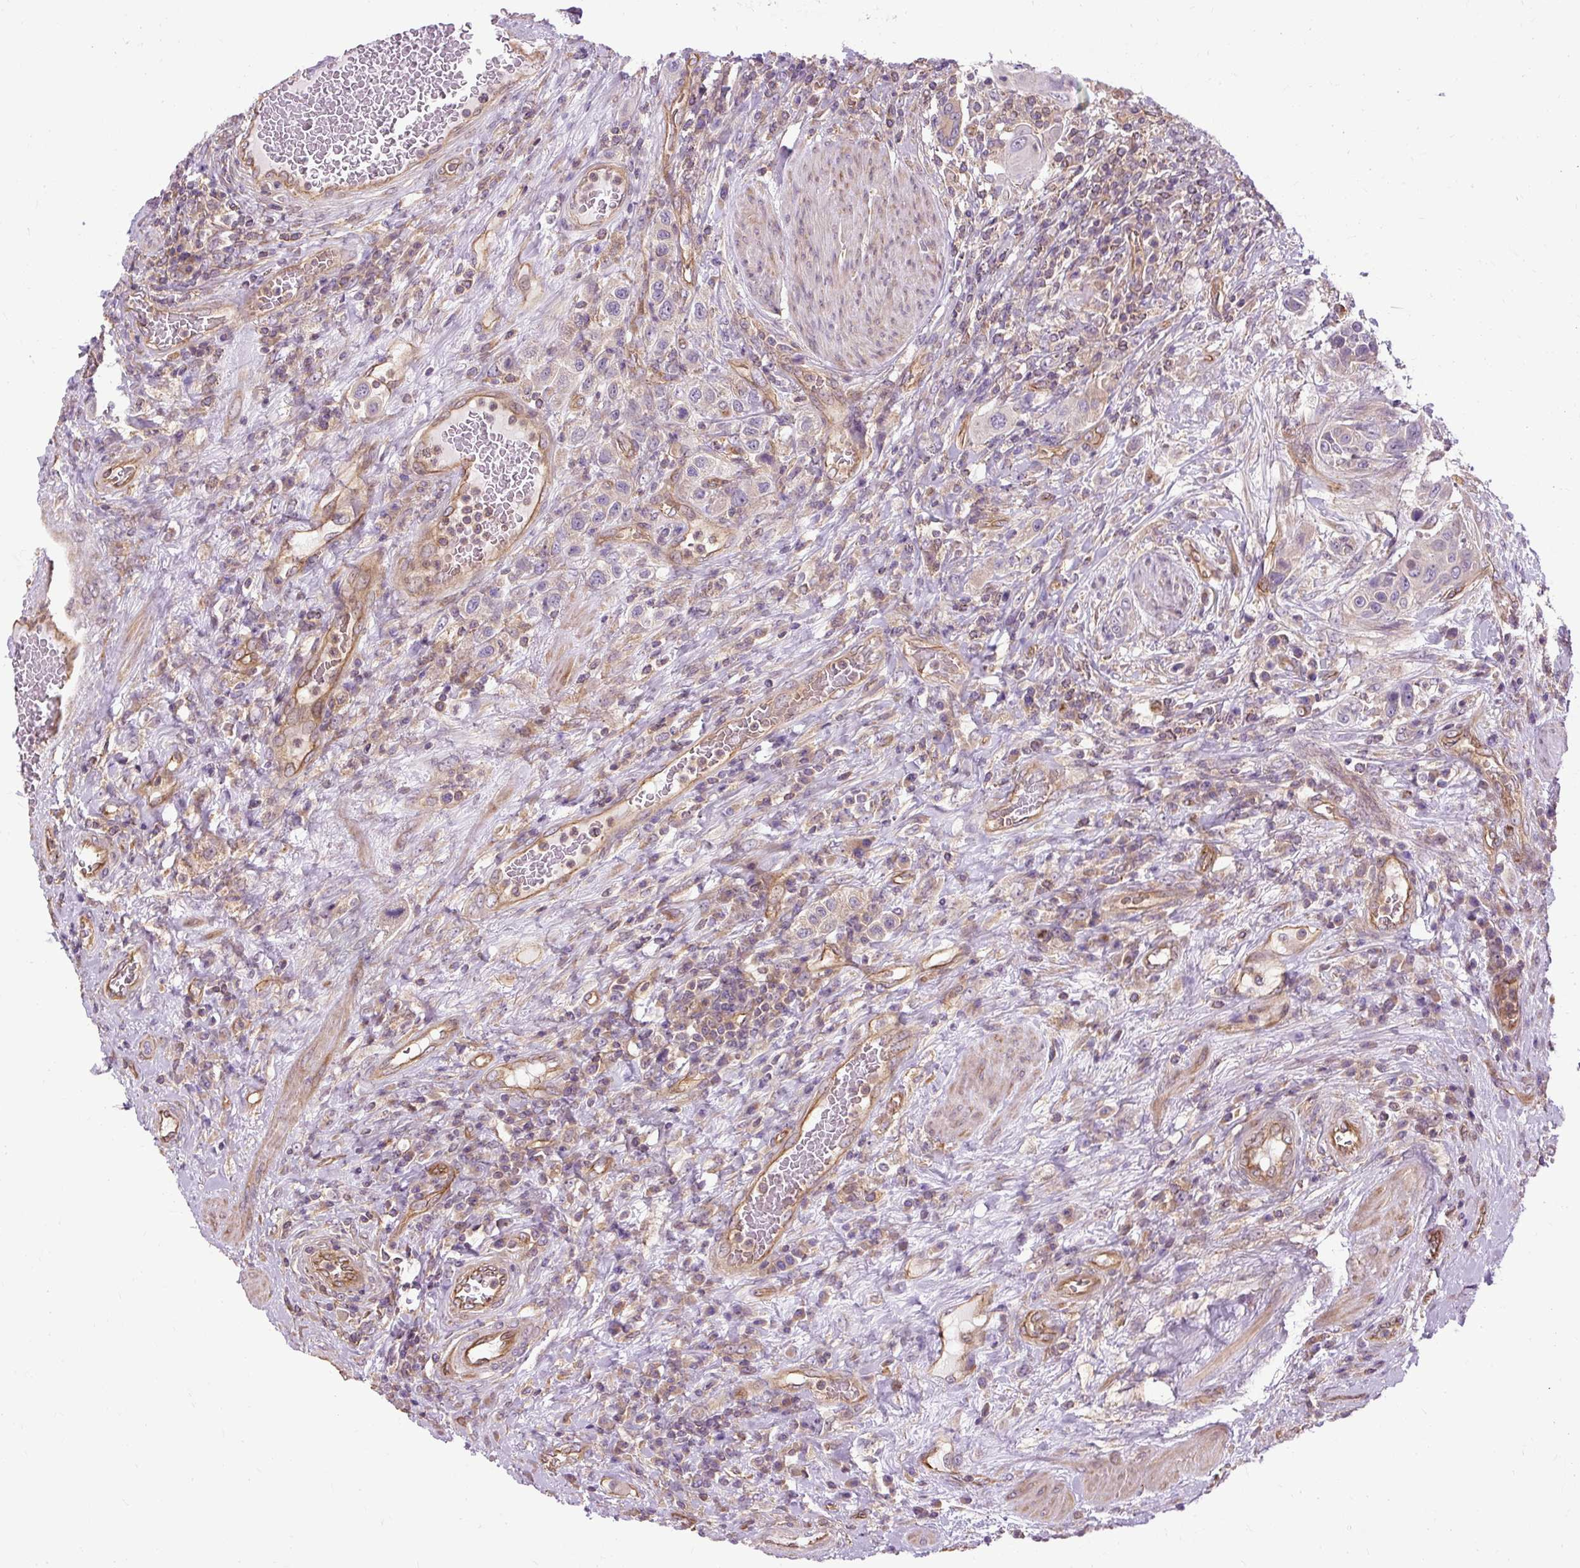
{"staining": {"intensity": "negative", "quantity": "none", "location": "none"}, "tissue": "urothelial cancer", "cell_type": "Tumor cells", "image_type": "cancer", "snomed": [{"axis": "morphology", "description": "Urothelial carcinoma, High grade"}, {"axis": "topography", "description": "Urinary bladder"}], "caption": "Immunohistochemistry (IHC) histopathology image of neoplastic tissue: urothelial cancer stained with DAB (3,3'-diaminobenzidine) shows no significant protein staining in tumor cells.", "gene": "CCDC93", "patient": {"sex": "male", "age": 50}}